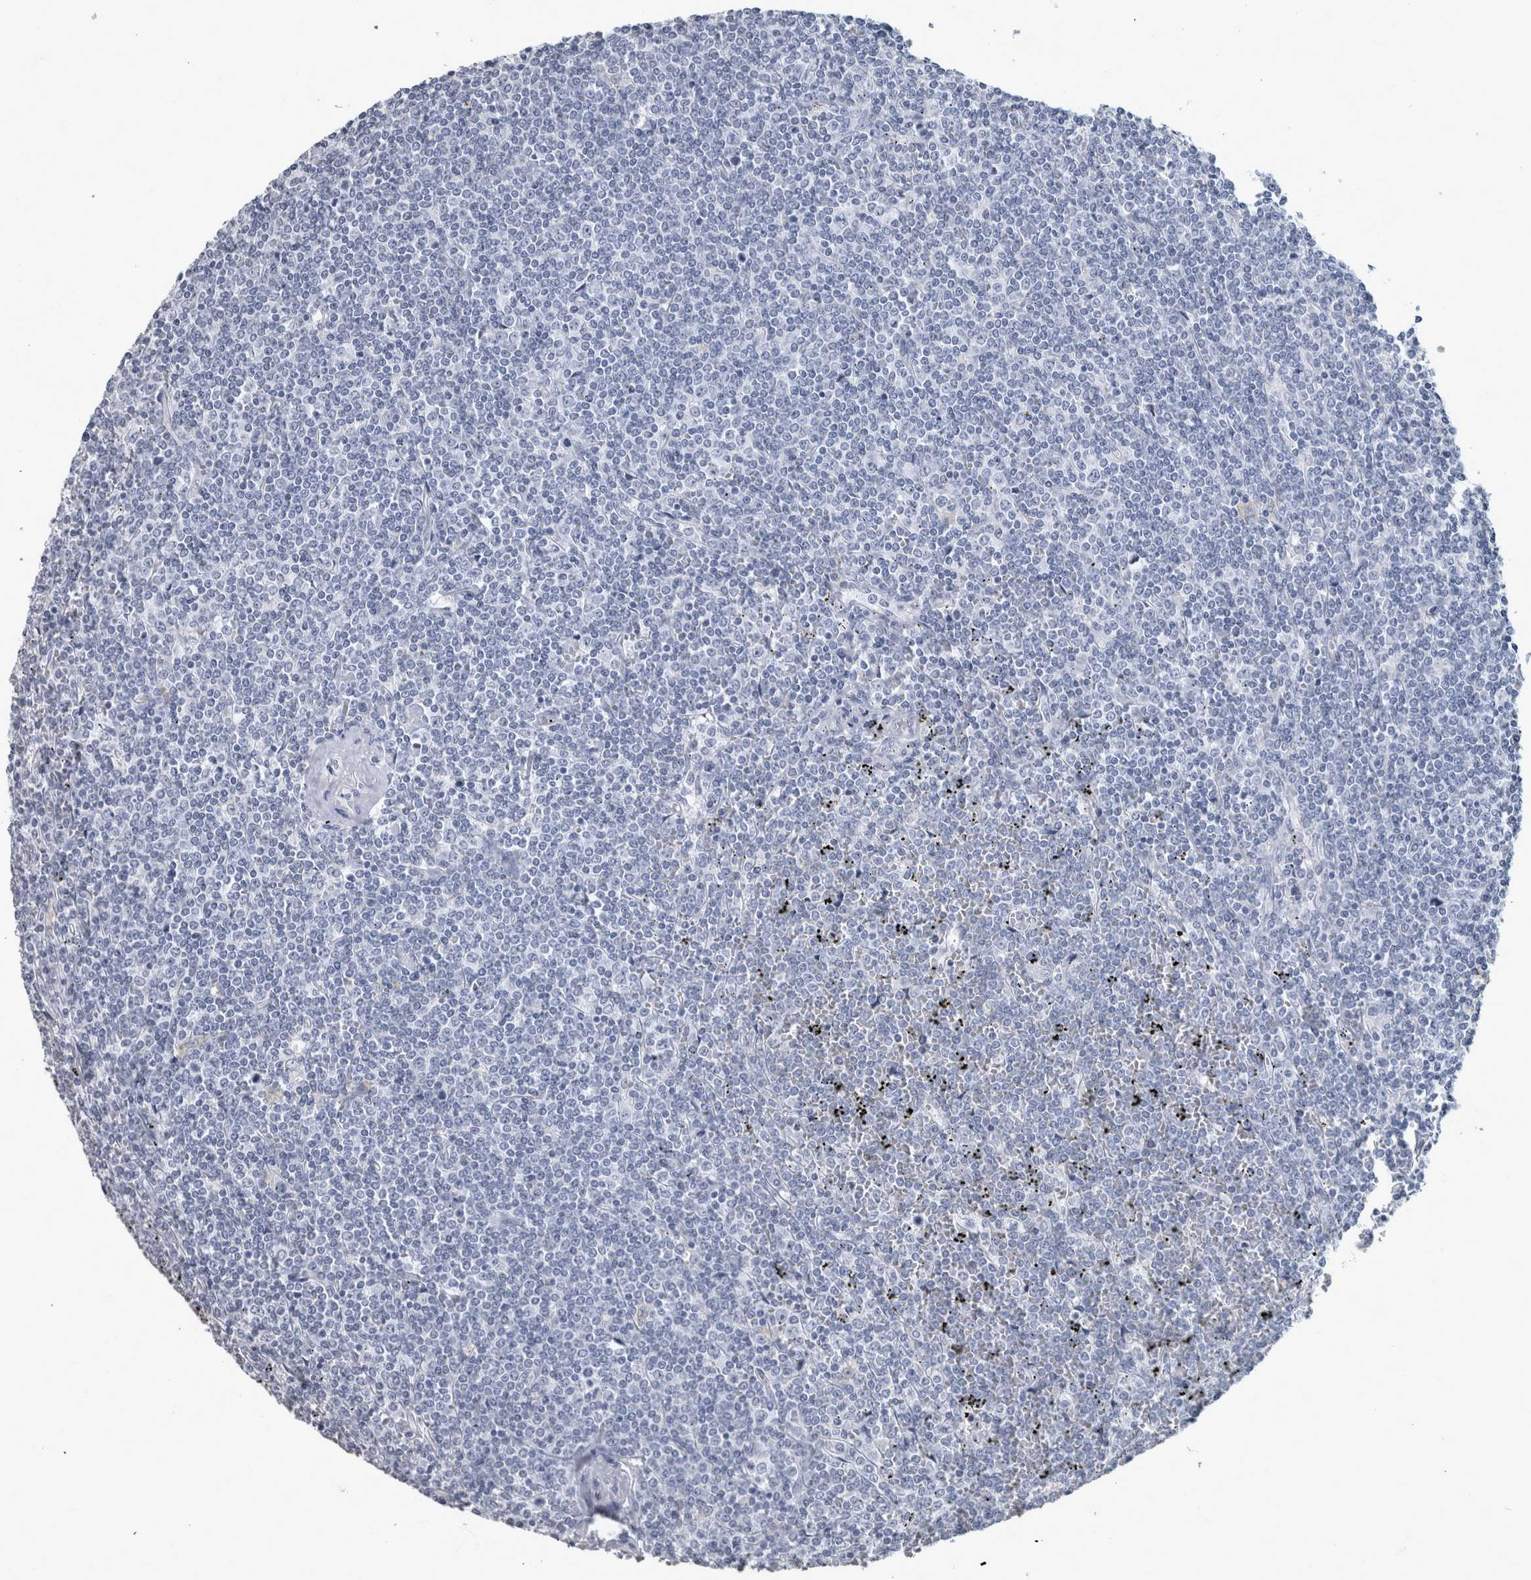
{"staining": {"intensity": "negative", "quantity": "none", "location": "none"}, "tissue": "lymphoma", "cell_type": "Tumor cells", "image_type": "cancer", "snomed": [{"axis": "morphology", "description": "Malignant lymphoma, non-Hodgkin's type, Low grade"}, {"axis": "topography", "description": "Spleen"}], "caption": "Tumor cells are negative for brown protein staining in lymphoma. Nuclei are stained in blue.", "gene": "DSG2", "patient": {"sex": "female", "age": 19}}